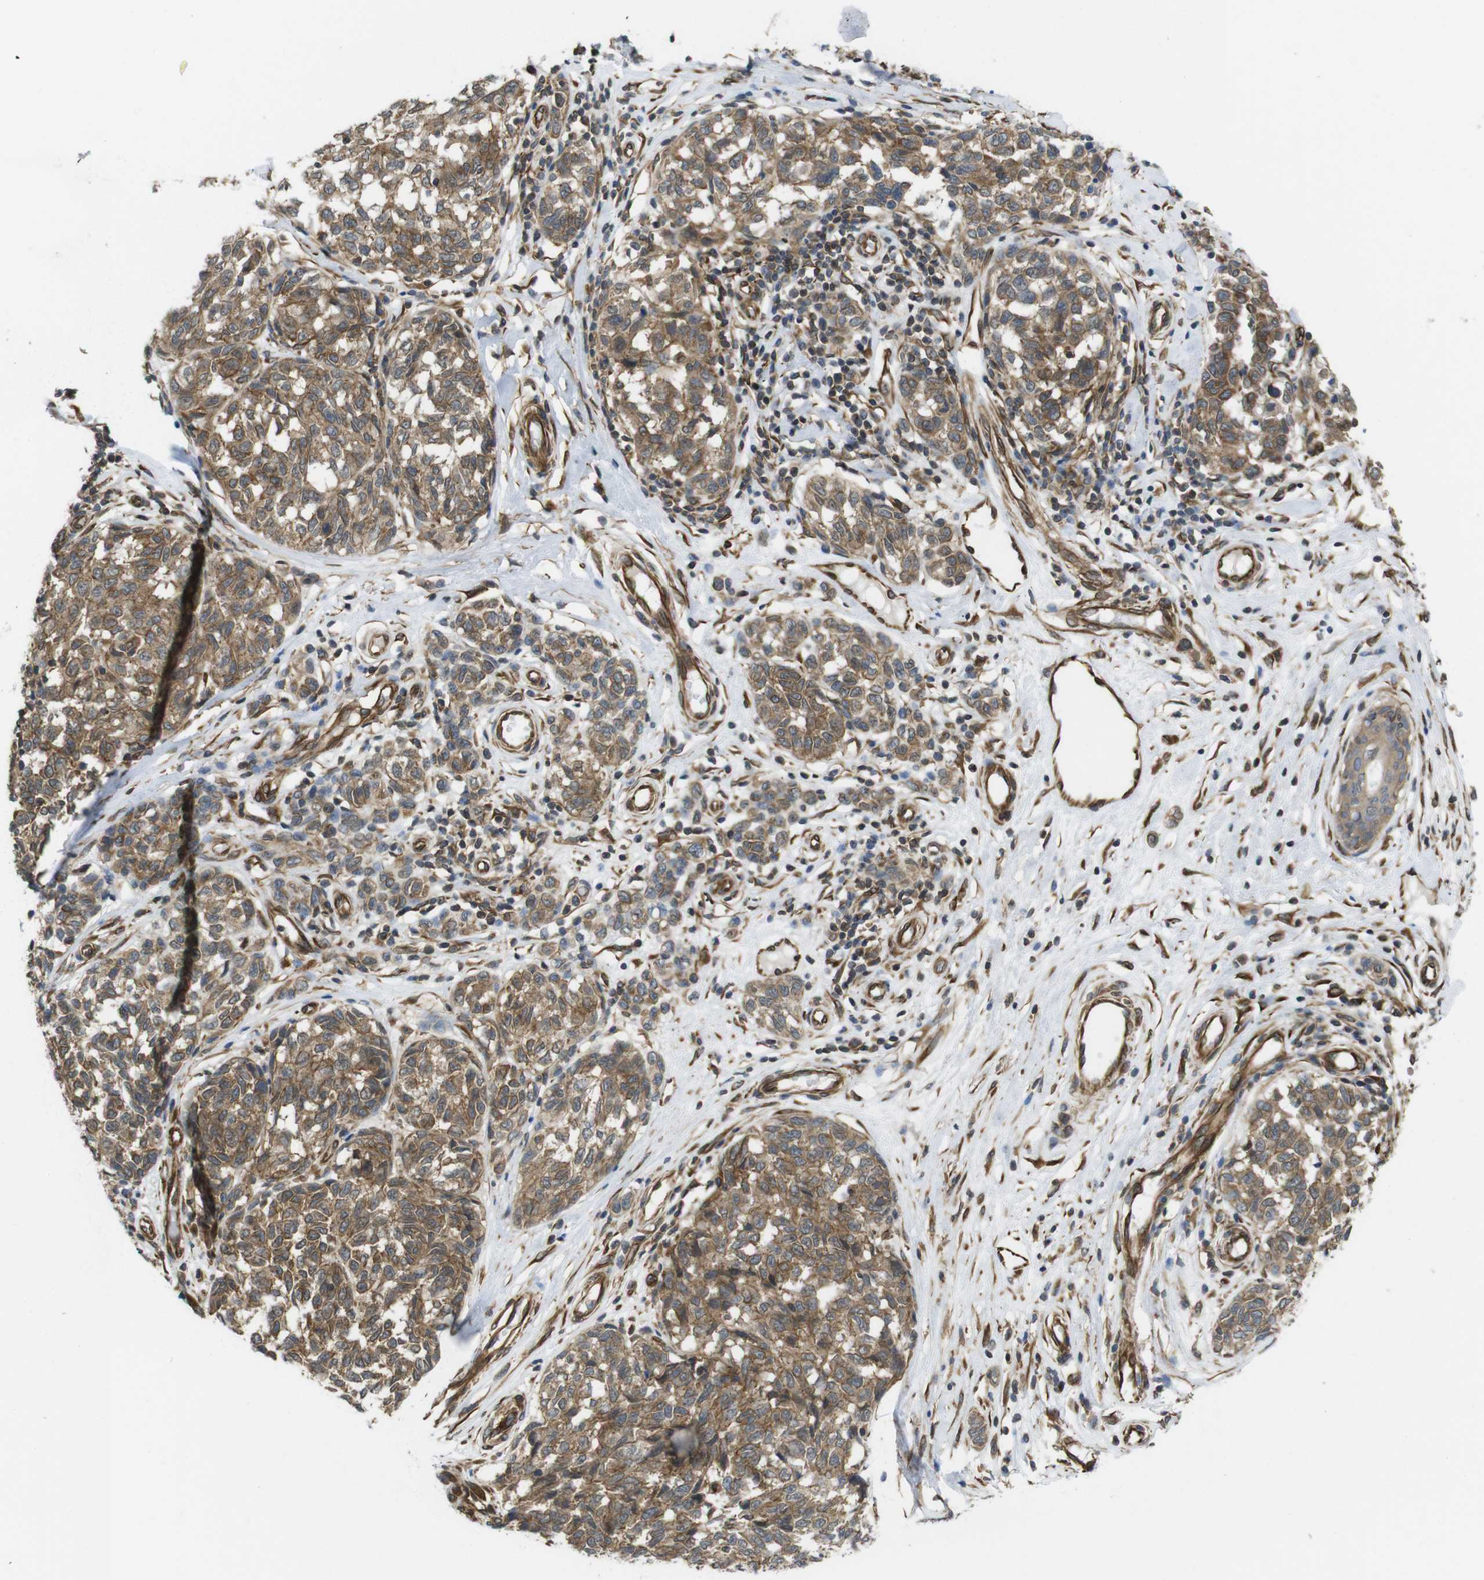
{"staining": {"intensity": "moderate", "quantity": ">75%", "location": "cytoplasmic/membranous"}, "tissue": "melanoma", "cell_type": "Tumor cells", "image_type": "cancer", "snomed": [{"axis": "morphology", "description": "Malignant melanoma, NOS"}, {"axis": "topography", "description": "Skin"}], "caption": "Immunohistochemistry image of neoplastic tissue: human malignant melanoma stained using immunohistochemistry (IHC) exhibits medium levels of moderate protein expression localized specifically in the cytoplasmic/membranous of tumor cells, appearing as a cytoplasmic/membranous brown color.", "gene": "ZDHHC5", "patient": {"sex": "female", "age": 64}}